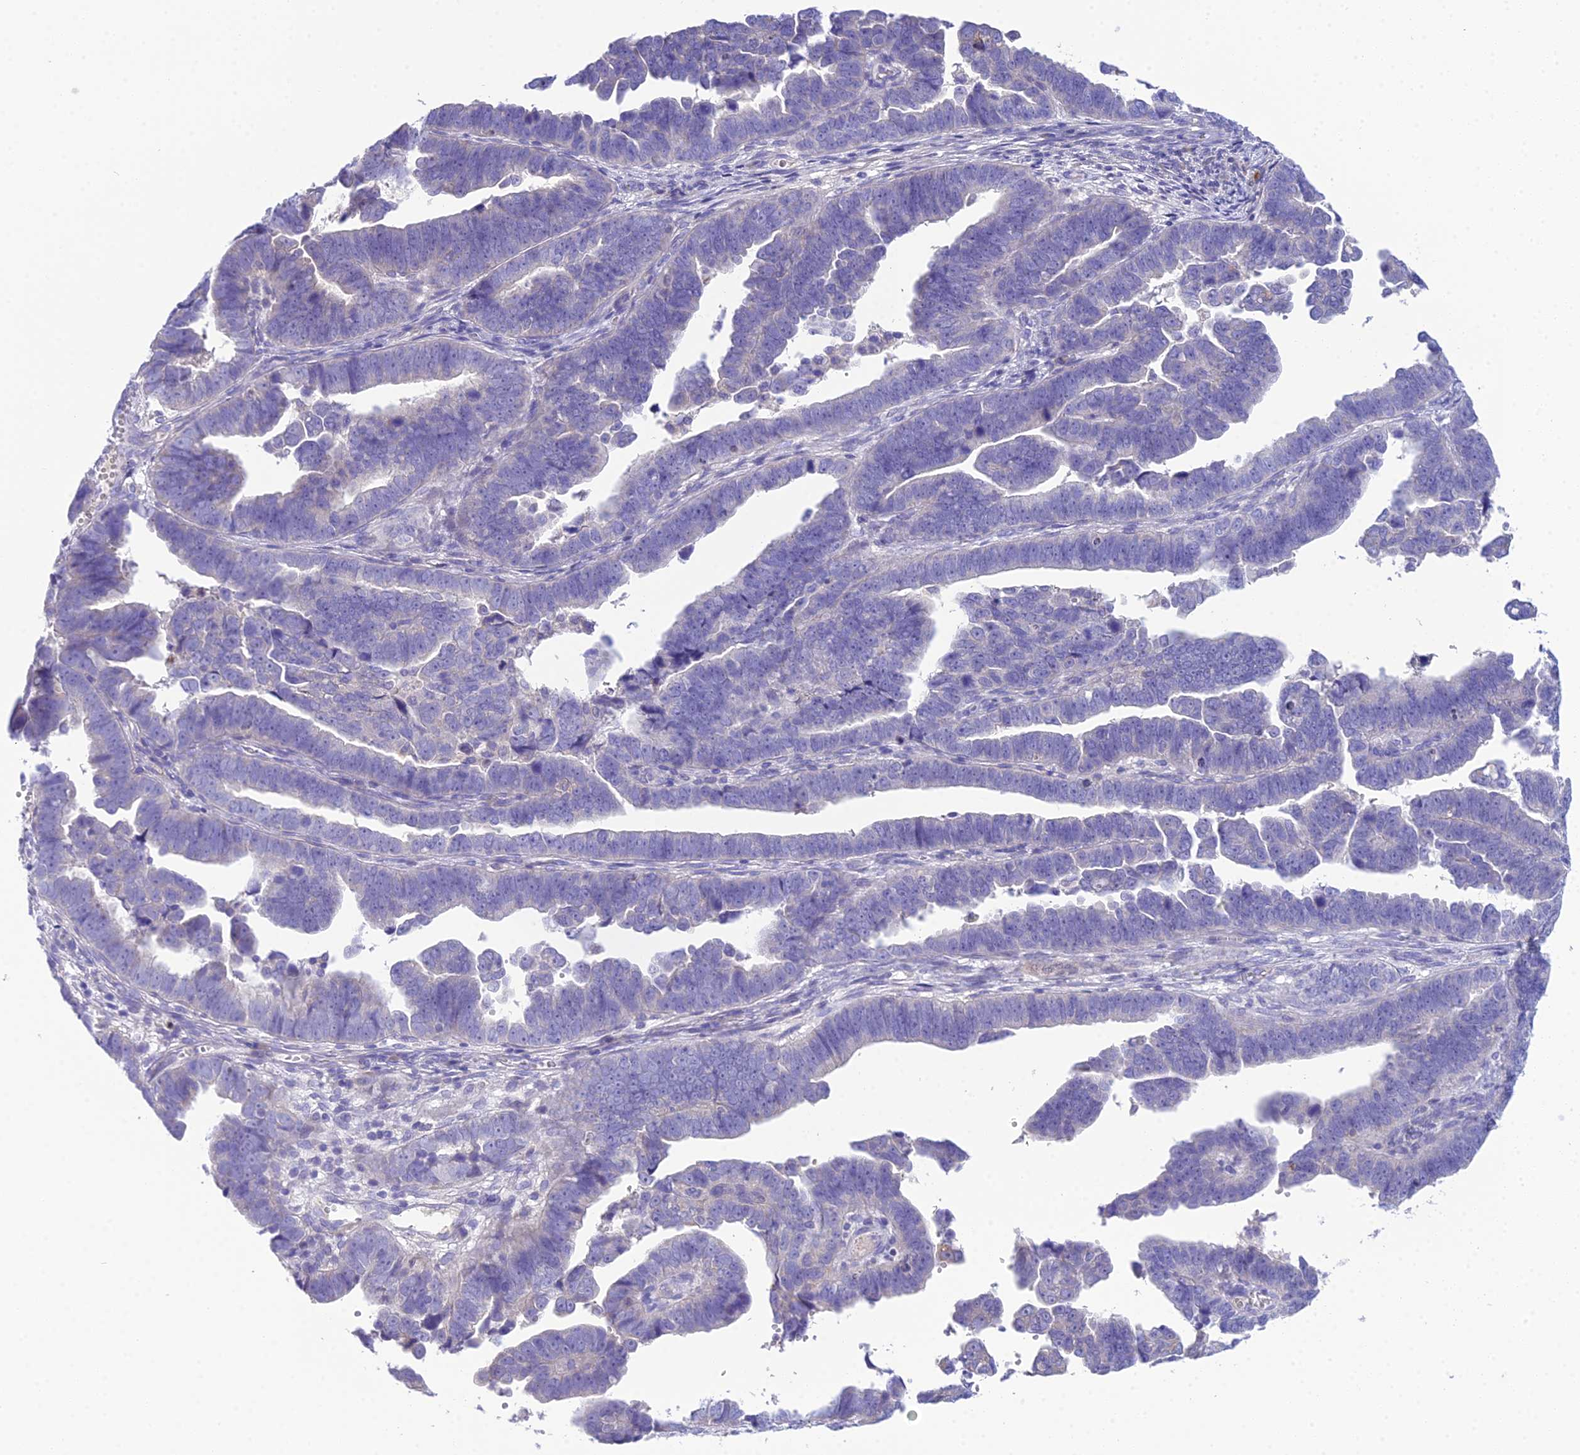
{"staining": {"intensity": "negative", "quantity": "none", "location": "none"}, "tissue": "endometrial cancer", "cell_type": "Tumor cells", "image_type": "cancer", "snomed": [{"axis": "morphology", "description": "Adenocarcinoma, NOS"}, {"axis": "topography", "description": "Endometrium"}], "caption": "High power microscopy histopathology image of an immunohistochemistry histopathology image of endometrial adenocarcinoma, revealing no significant positivity in tumor cells.", "gene": "KIAA0408", "patient": {"sex": "female", "age": 75}}